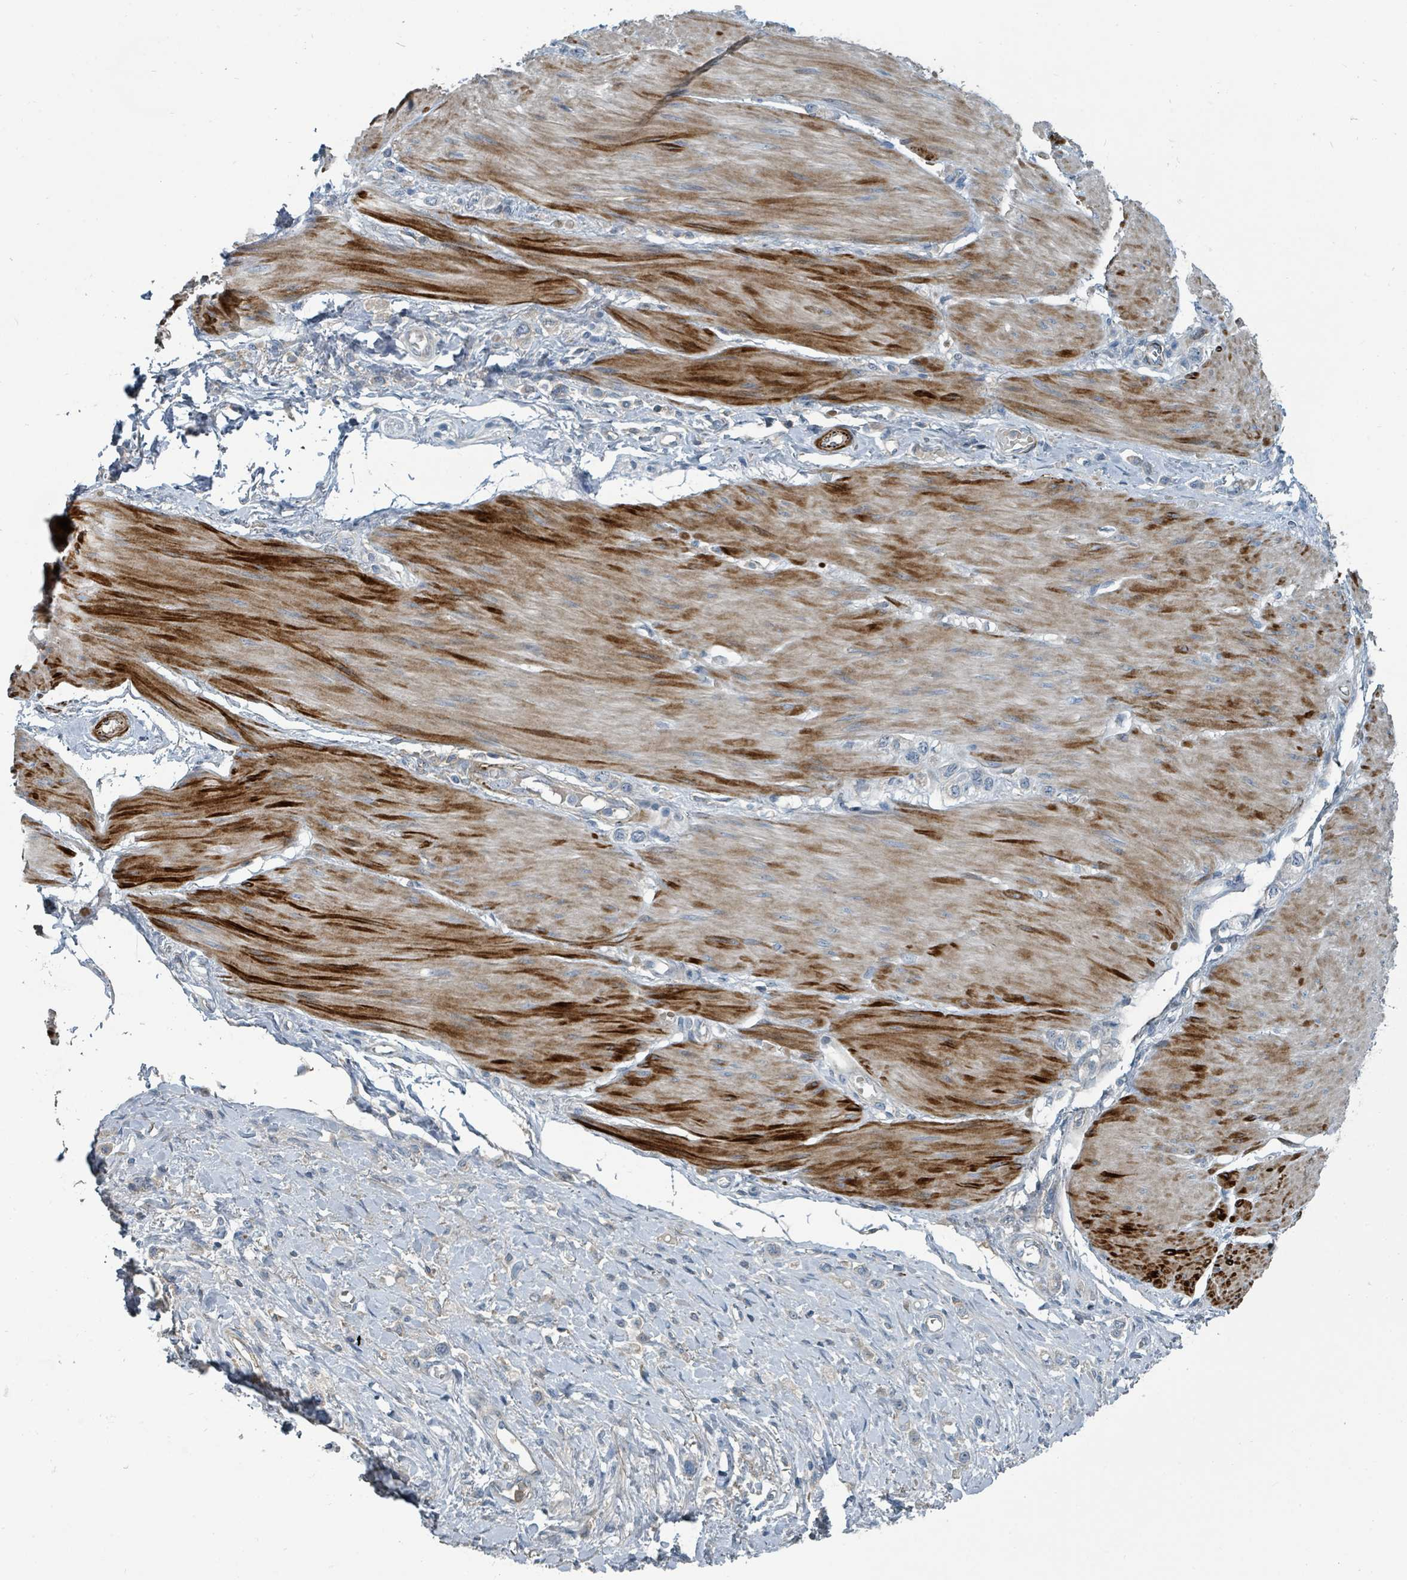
{"staining": {"intensity": "negative", "quantity": "none", "location": "none"}, "tissue": "stomach cancer", "cell_type": "Tumor cells", "image_type": "cancer", "snomed": [{"axis": "morphology", "description": "Adenocarcinoma, NOS"}, {"axis": "topography", "description": "Stomach"}], "caption": "This is an immunohistochemistry (IHC) image of stomach cancer (adenocarcinoma). There is no positivity in tumor cells.", "gene": "SLC44A5", "patient": {"sex": "female", "age": 65}}